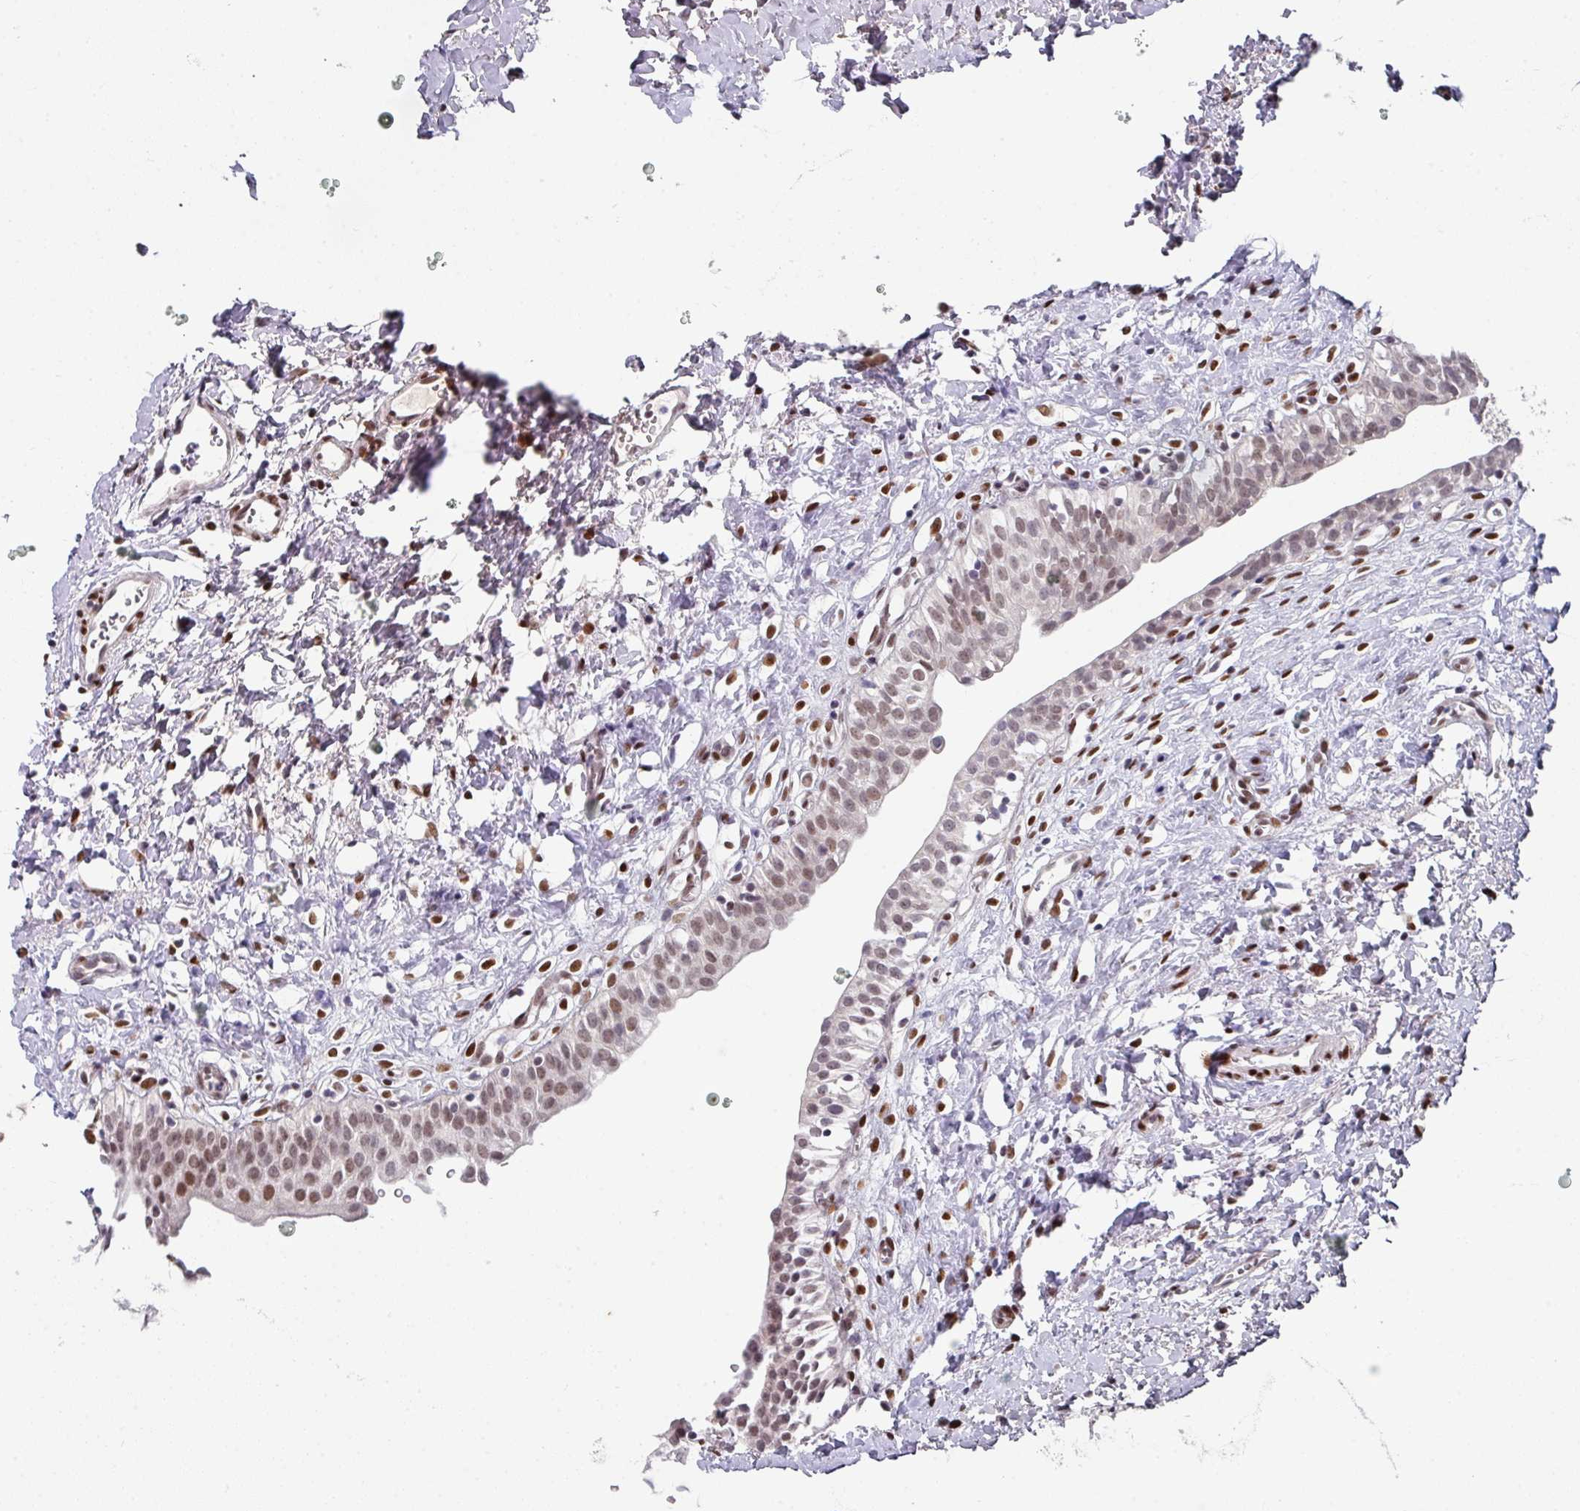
{"staining": {"intensity": "weak", "quantity": "25%-75%", "location": "nuclear"}, "tissue": "urinary bladder", "cell_type": "Urothelial cells", "image_type": "normal", "snomed": [{"axis": "morphology", "description": "Normal tissue, NOS"}, {"axis": "topography", "description": "Urinary bladder"}], "caption": "IHC image of benign urinary bladder: human urinary bladder stained using immunohistochemistry (IHC) exhibits low levels of weak protein expression localized specifically in the nuclear of urothelial cells, appearing as a nuclear brown color.", "gene": "CBX7", "patient": {"sex": "male", "age": 51}}